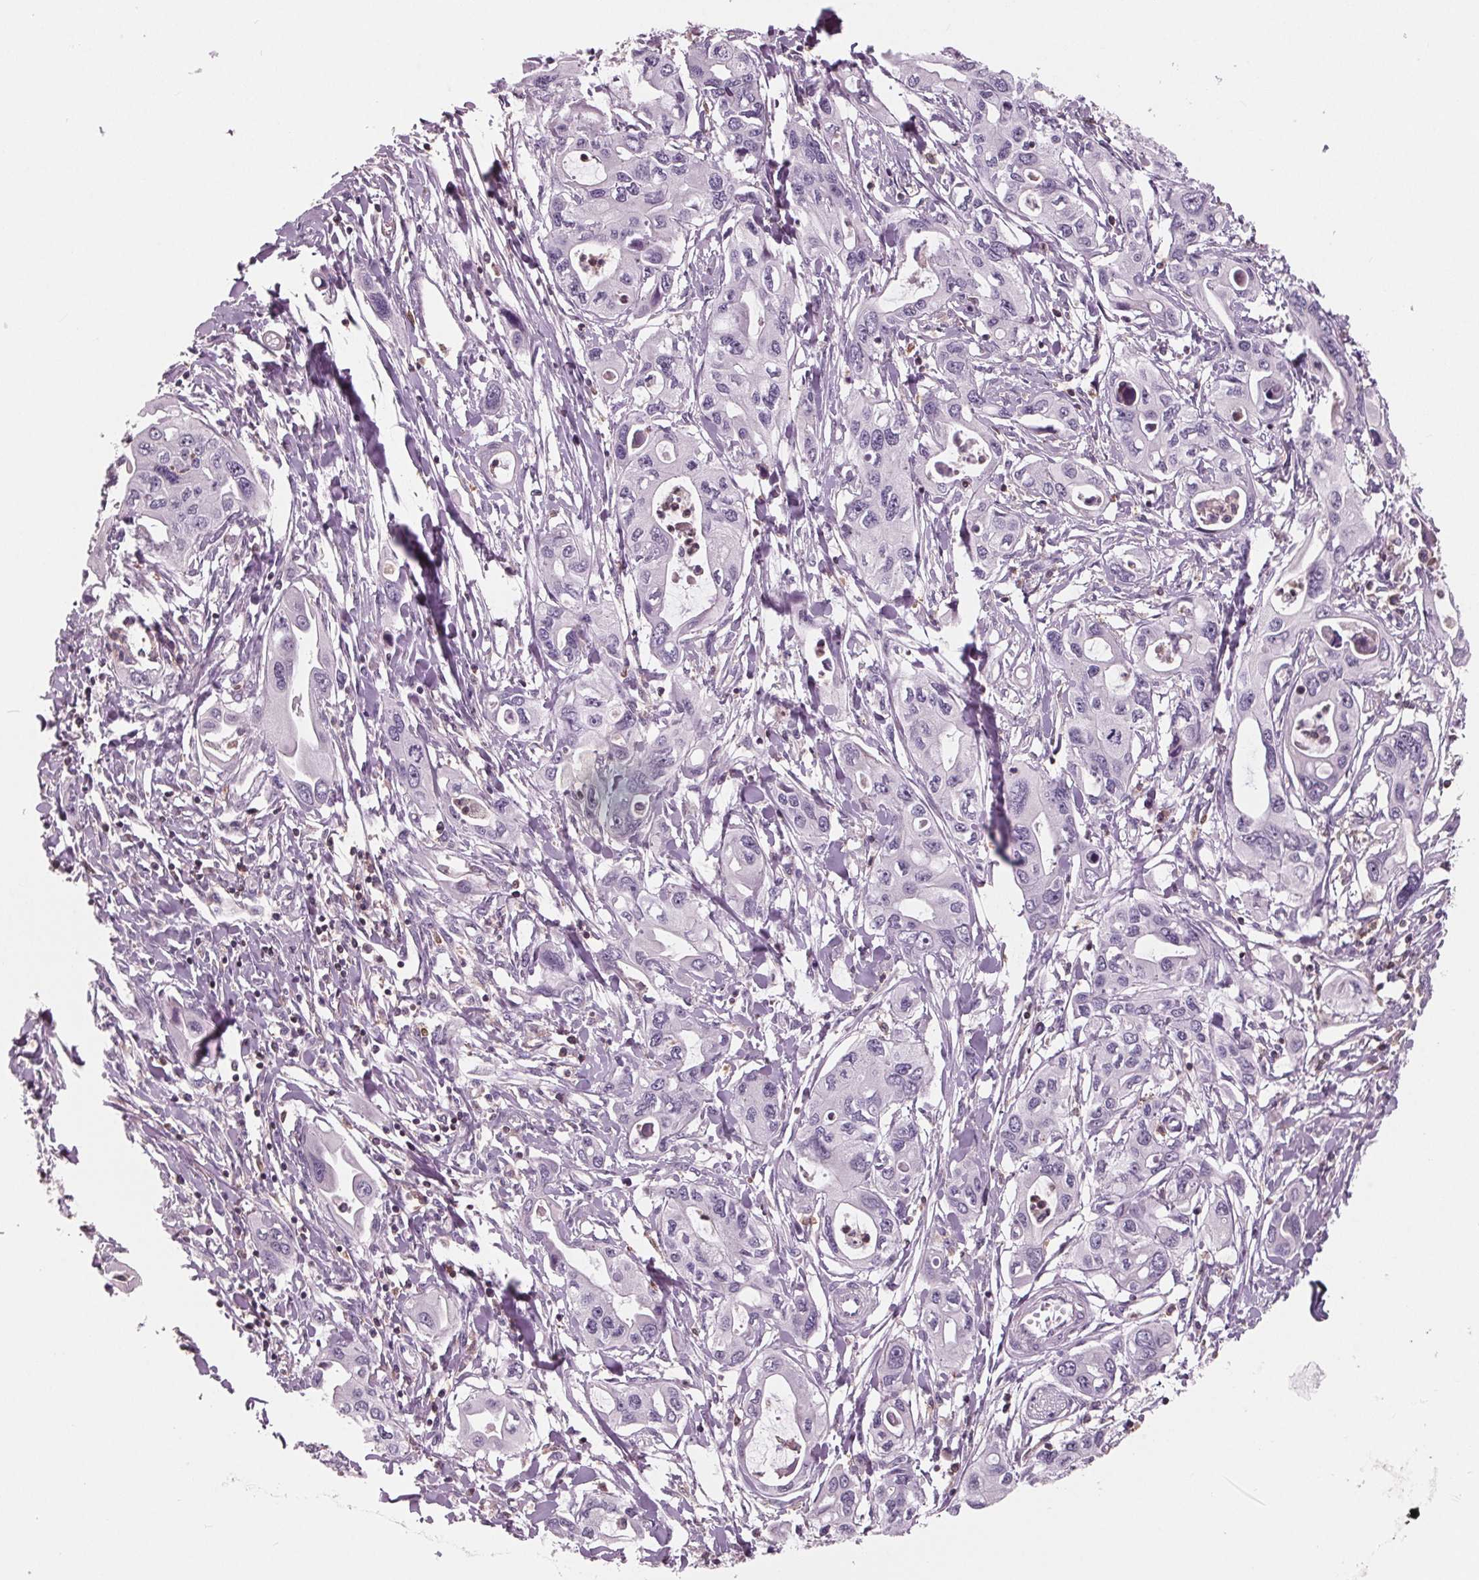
{"staining": {"intensity": "negative", "quantity": "none", "location": "none"}, "tissue": "pancreatic cancer", "cell_type": "Tumor cells", "image_type": "cancer", "snomed": [{"axis": "morphology", "description": "Adenocarcinoma, NOS"}, {"axis": "topography", "description": "Pancreas"}], "caption": "Immunohistochemical staining of human pancreatic cancer displays no significant expression in tumor cells. (DAB (3,3'-diaminobenzidine) immunohistochemistry (IHC) with hematoxylin counter stain).", "gene": "ARHGAP25", "patient": {"sex": "male", "age": 60}}